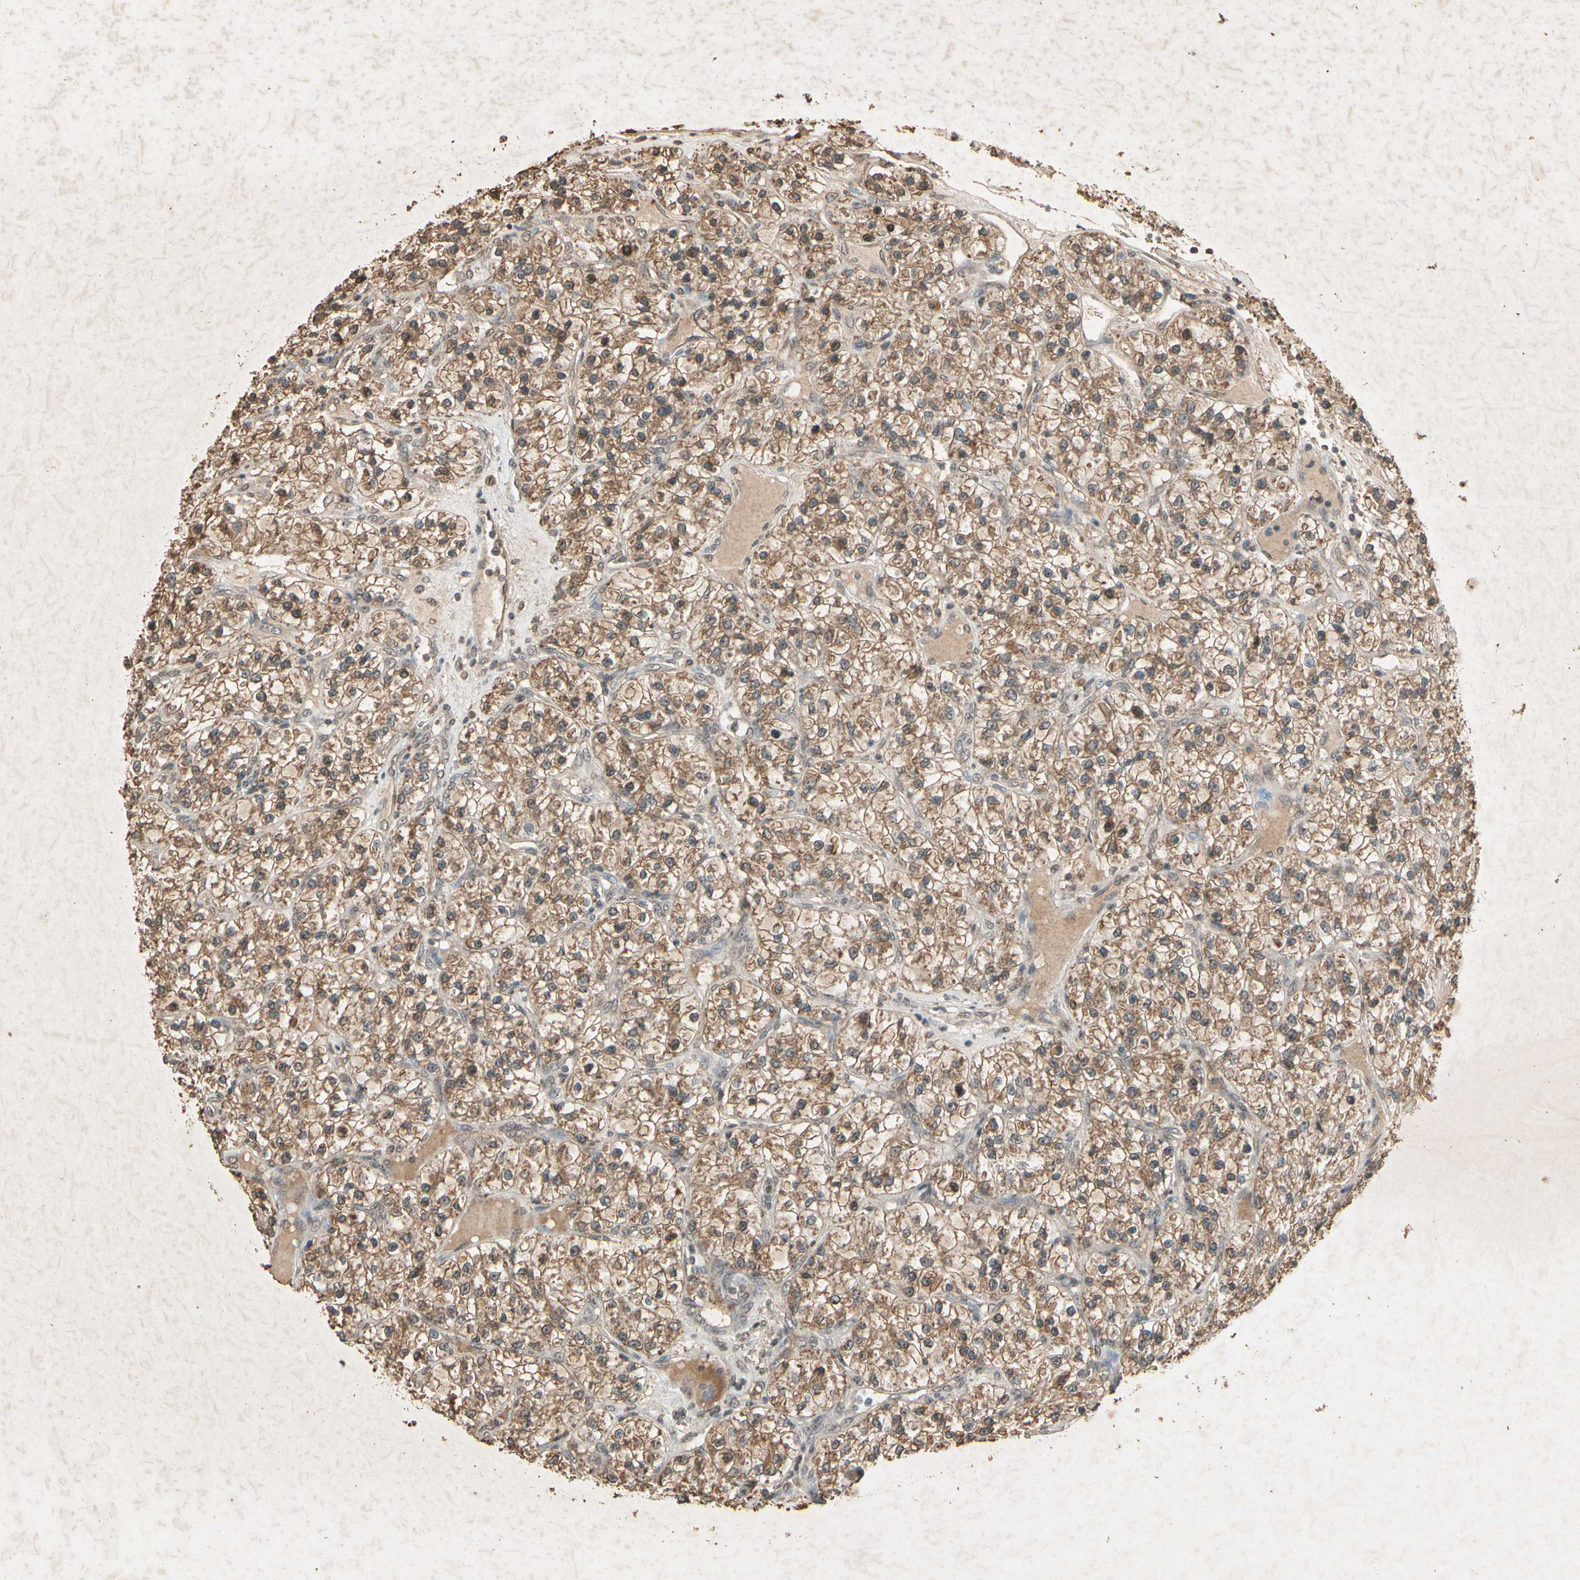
{"staining": {"intensity": "moderate", "quantity": ">75%", "location": "cytoplasmic/membranous"}, "tissue": "renal cancer", "cell_type": "Tumor cells", "image_type": "cancer", "snomed": [{"axis": "morphology", "description": "Adenocarcinoma, NOS"}, {"axis": "topography", "description": "Kidney"}], "caption": "Protein expression analysis of human renal adenocarcinoma reveals moderate cytoplasmic/membranous expression in approximately >75% of tumor cells.", "gene": "GC", "patient": {"sex": "female", "age": 57}}